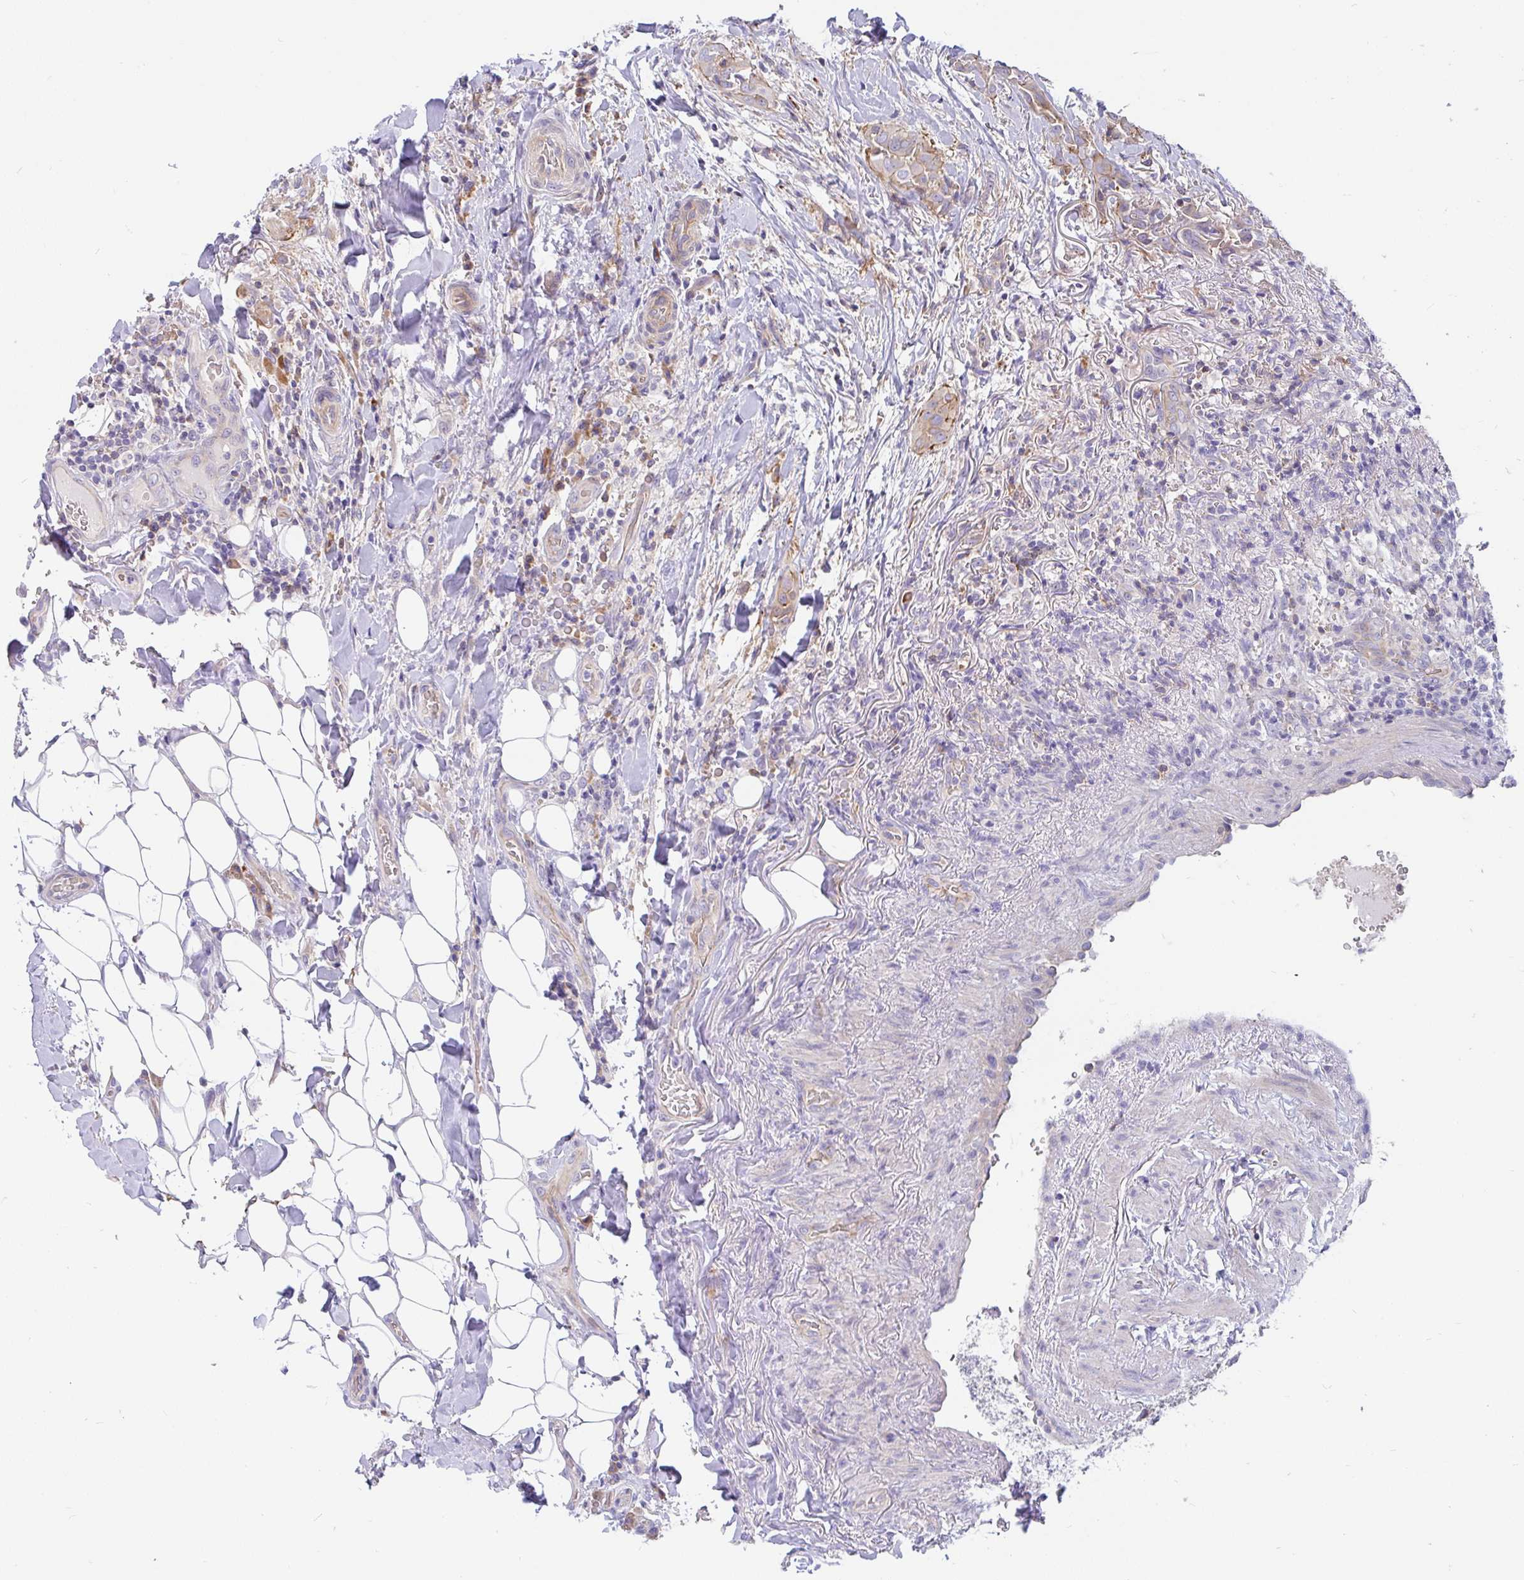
{"staining": {"intensity": "moderate", "quantity": "25%-75%", "location": "cytoplasmic/membranous"}, "tissue": "thyroid cancer", "cell_type": "Tumor cells", "image_type": "cancer", "snomed": [{"axis": "morphology", "description": "Papillary adenocarcinoma, NOS"}, {"axis": "topography", "description": "Thyroid gland"}], "caption": "The image exhibits staining of thyroid cancer, revealing moderate cytoplasmic/membranous protein expression (brown color) within tumor cells.", "gene": "LRRC26", "patient": {"sex": "male", "age": 61}}